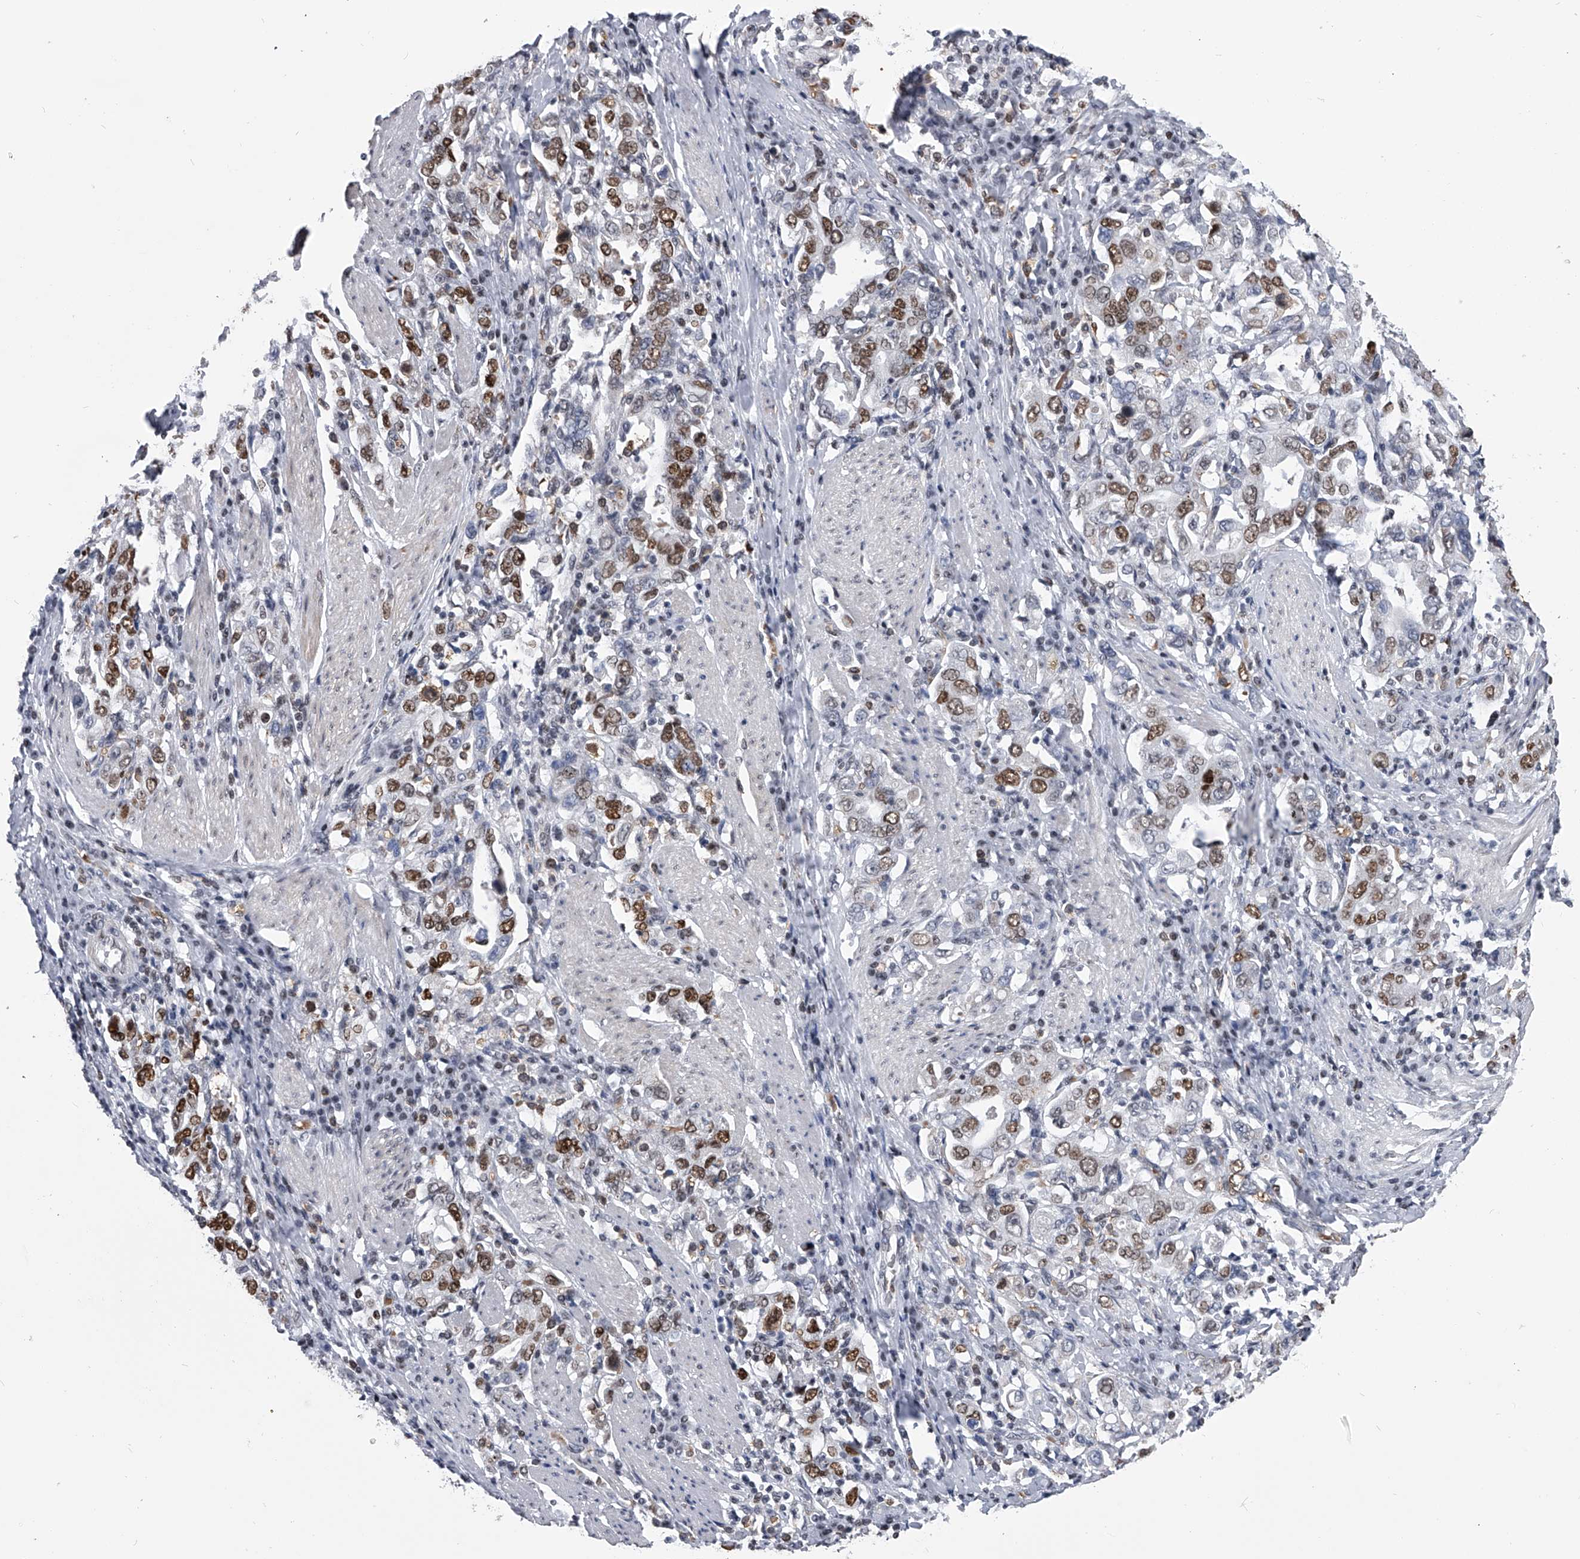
{"staining": {"intensity": "moderate", "quantity": ">75%", "location": "nuclear"}, "tissue": "stomach cancer", "cell_type": "Tumor cells", "image_type": "cancer", "snomed": [{"axis": "morphology", "description": "Adenocarcinoma, NOS"}, {"axis": "topography", "description": "Stomach, upper"}], "caption": "Stomach cancer tissue displays moderate nuclear expression in about >75% of tumor cells, visualized by immunohistochemistry.", "gene": "SIM2", "patient": {"sex": "male", "age": 62}}